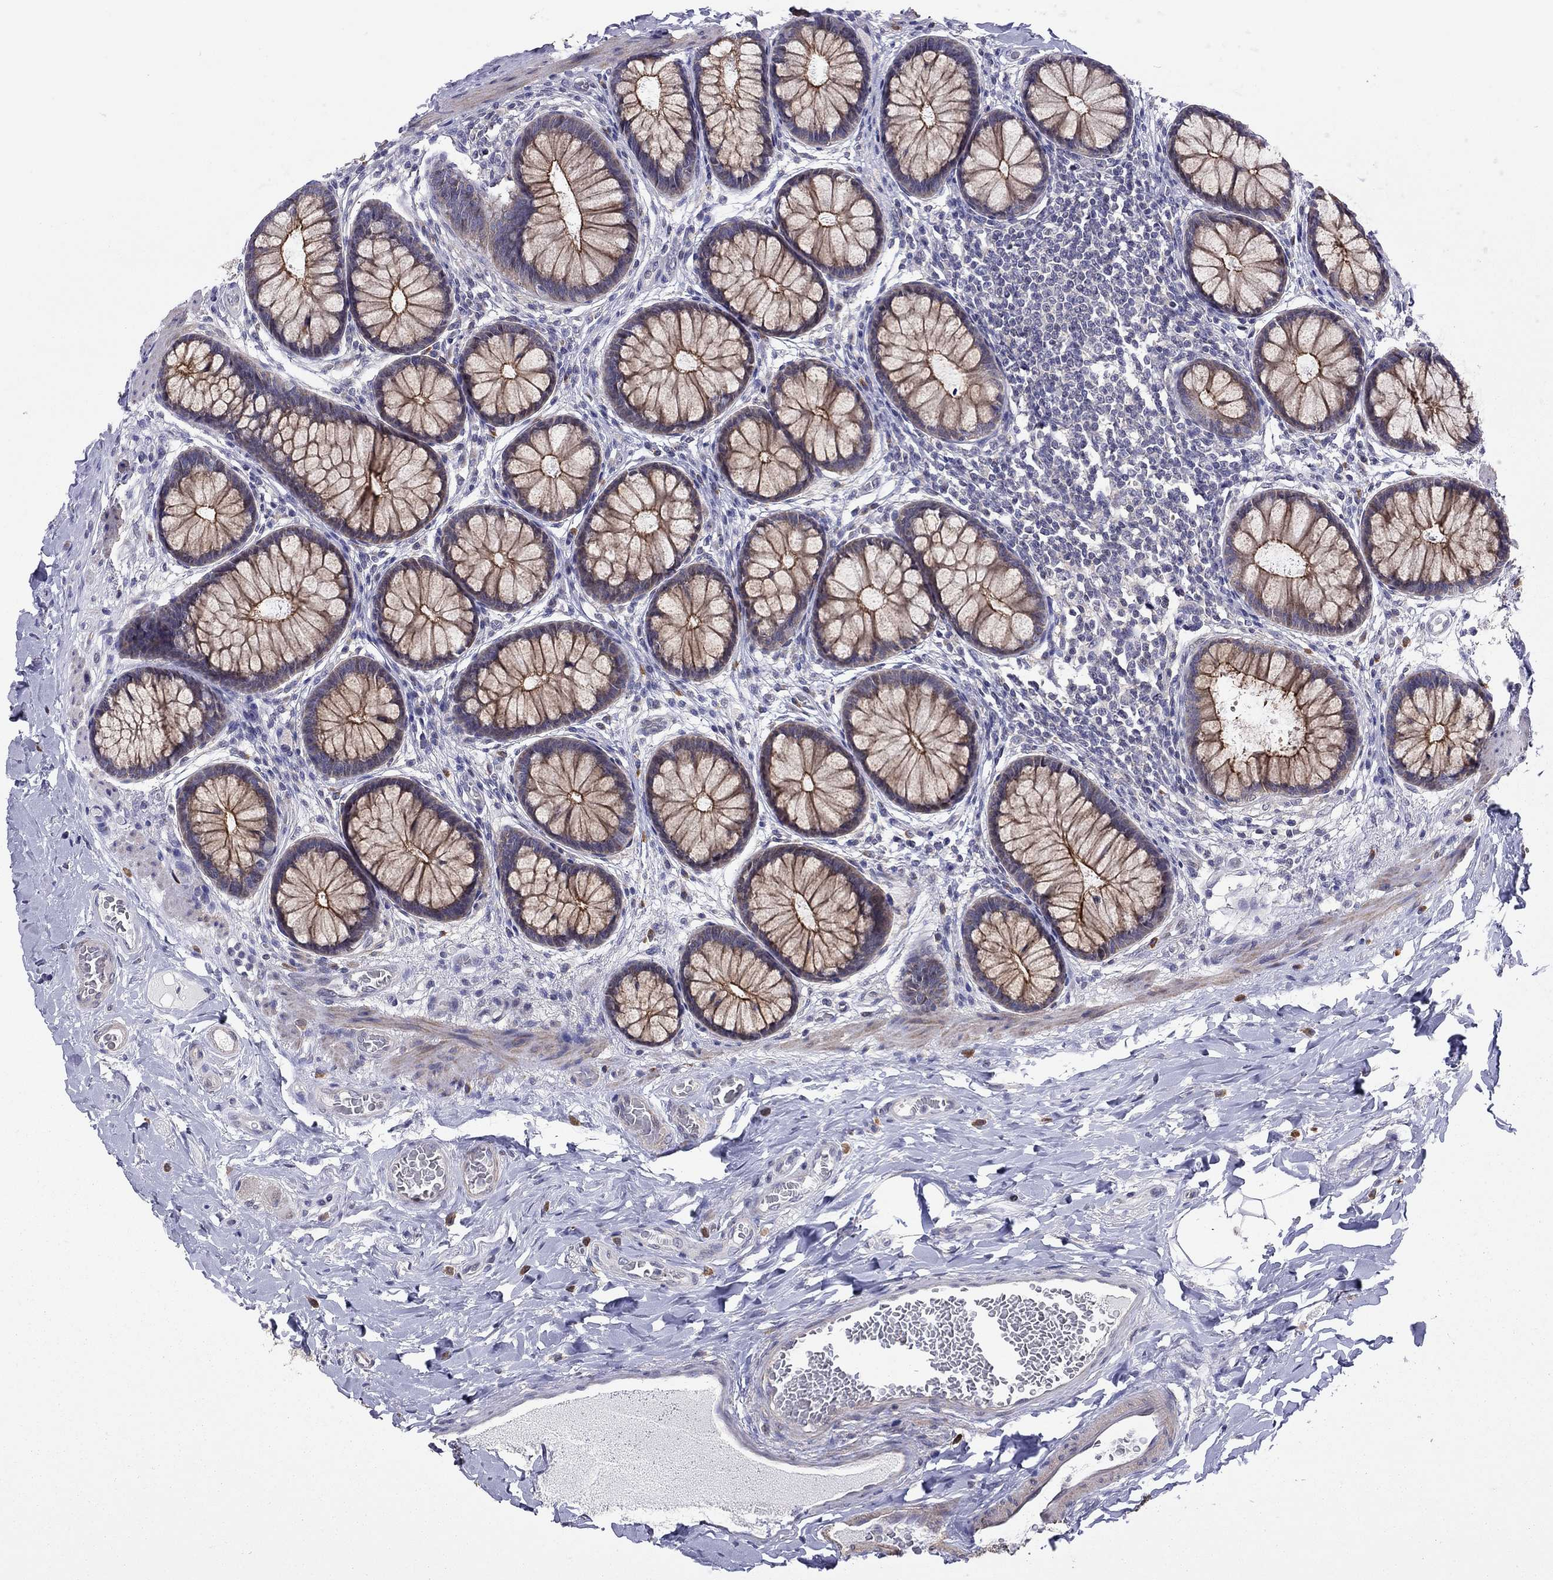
{"staining": {"intensity": "negative", "quantity": "none", "location": "none"}, "tissue": "colon", "cell_type": "Endothelial cells", "image_type": "normal", "snomed": [{"axis": "morphology", "description": "Normal tissue, NOS"}, {"axis": "topography", "description": "Colon"}], "caption": "The IHC micrograph has no significant staining in endothelial cells of colon. The staining was performed using DAB to visualize the protein expression in brown, while the nuclei were stained in blue with hematoxylin (Magnification: 20x).", "gene": "SYTL2", "patient": {"sex": "female", "age": 65}}